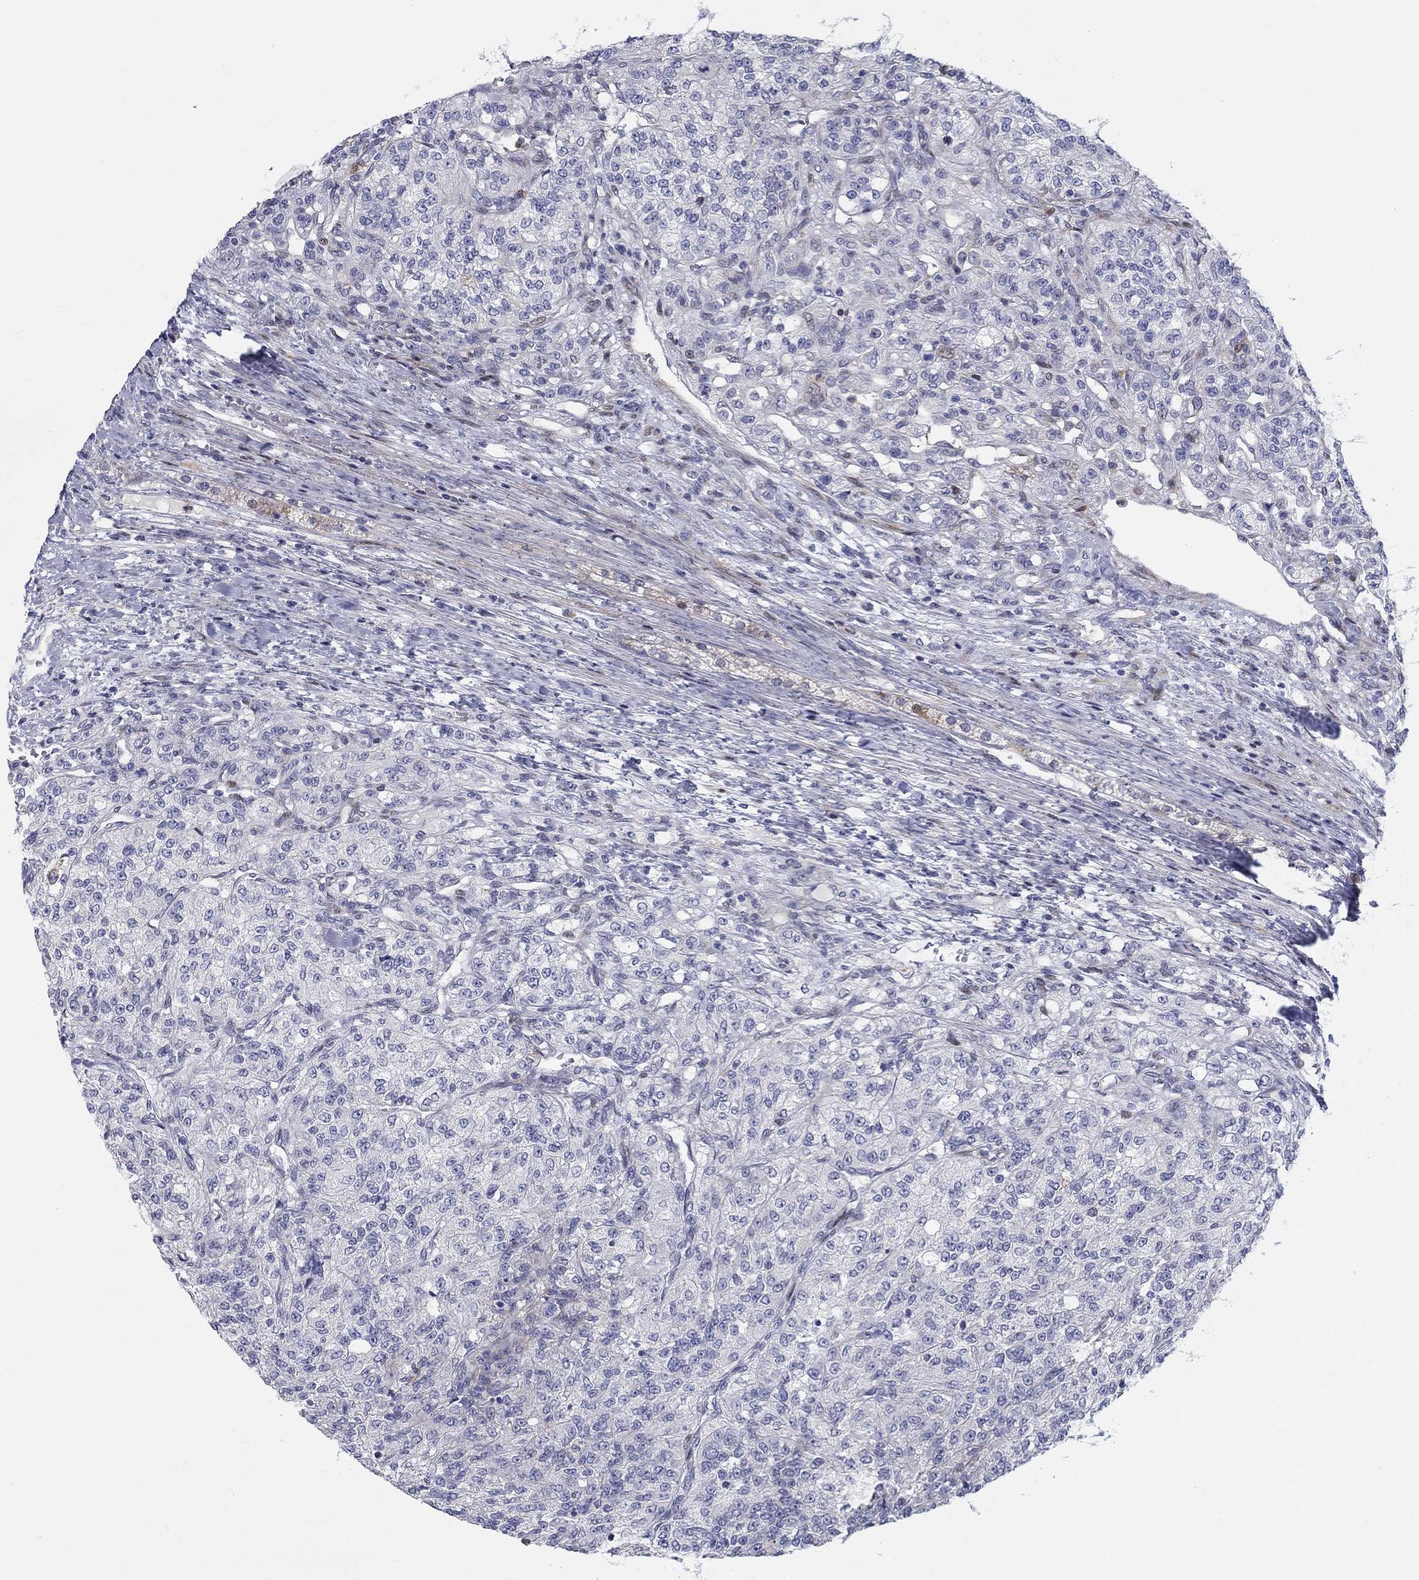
{"staining": {"intensity": "negative", "quantity": "none", "location": "none"}, "tissue": "renal cancer", "cell_type": "Tumor cells", "image_type": "cancer", "snomed": [{"axis": "morphology", "description": "Adenocarcinoma, NOS"}, {"axis": "topography", "description": "Kidney"}], "caption": "DAB immunohistochemical staining of renal adenocarcinoma shows no significant staining in tumor cells. The staining is performed using DAB (3,3'-diaminobenzidine) brown chromogen with nuclei counter-stained in using hematoxylin.", "gene": "ARHGAP36", "patient": {"sex": "female", "age": 63}}